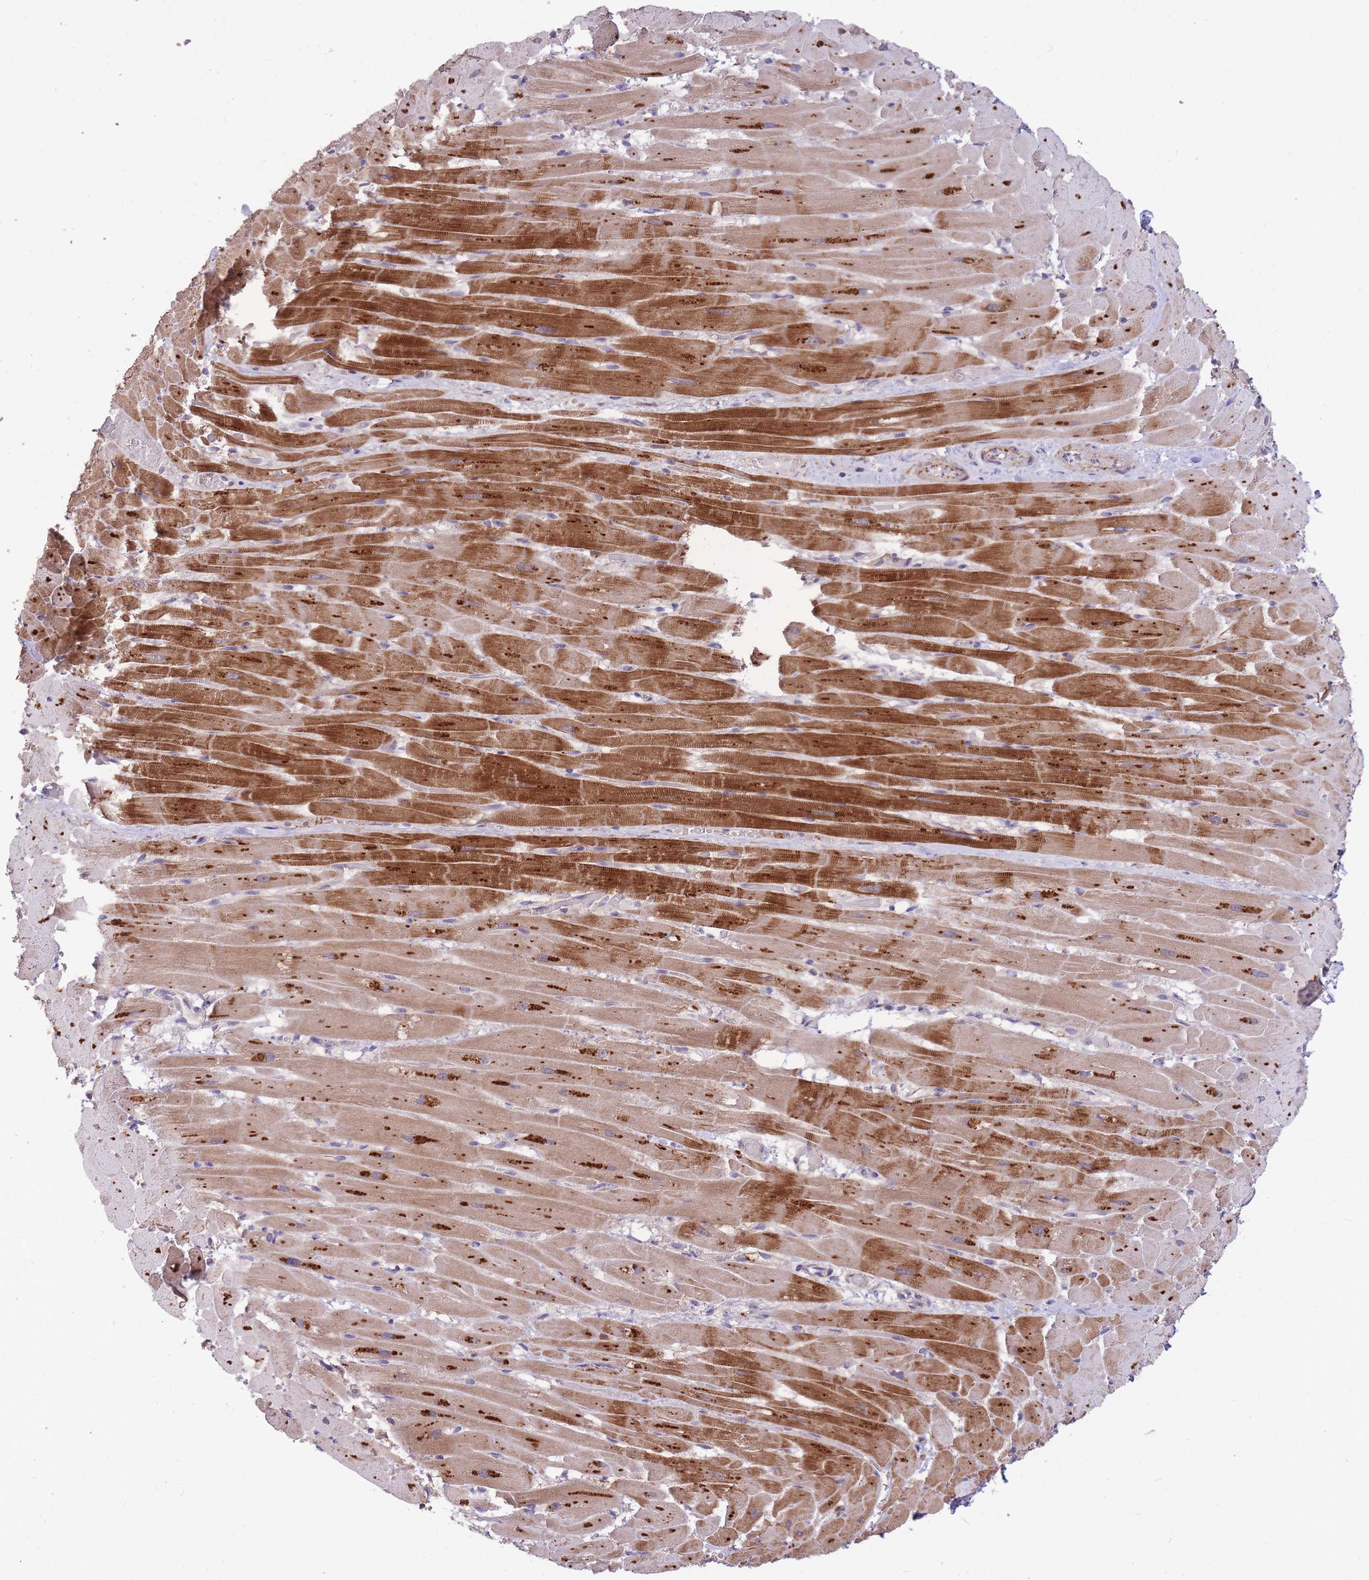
{"staining": {"intensity": "strong", "quantity": "25%-75%", "location": "cytoplasmic/membranous"}, "tissue": "heart muscle", "cell_type": "Cardiomyocytes", "image_type": "normal", "snomed": [{"axis": "morphology", "description": "Normal tissue, NOS"}, {"axis": "topography", "description": "Heart"}], "caption": "DAB immunohistochemical staining of benign human heart muscle shows strong cytoplasmic/membranous protein positivity in approximately 25%-75% of cardiomyocytes. Ihc stains the protein of interest in brown and the nuclei are stained blue.", "gene": "IGF2BP2", "patient": {"sex": "male", "age": 37}}